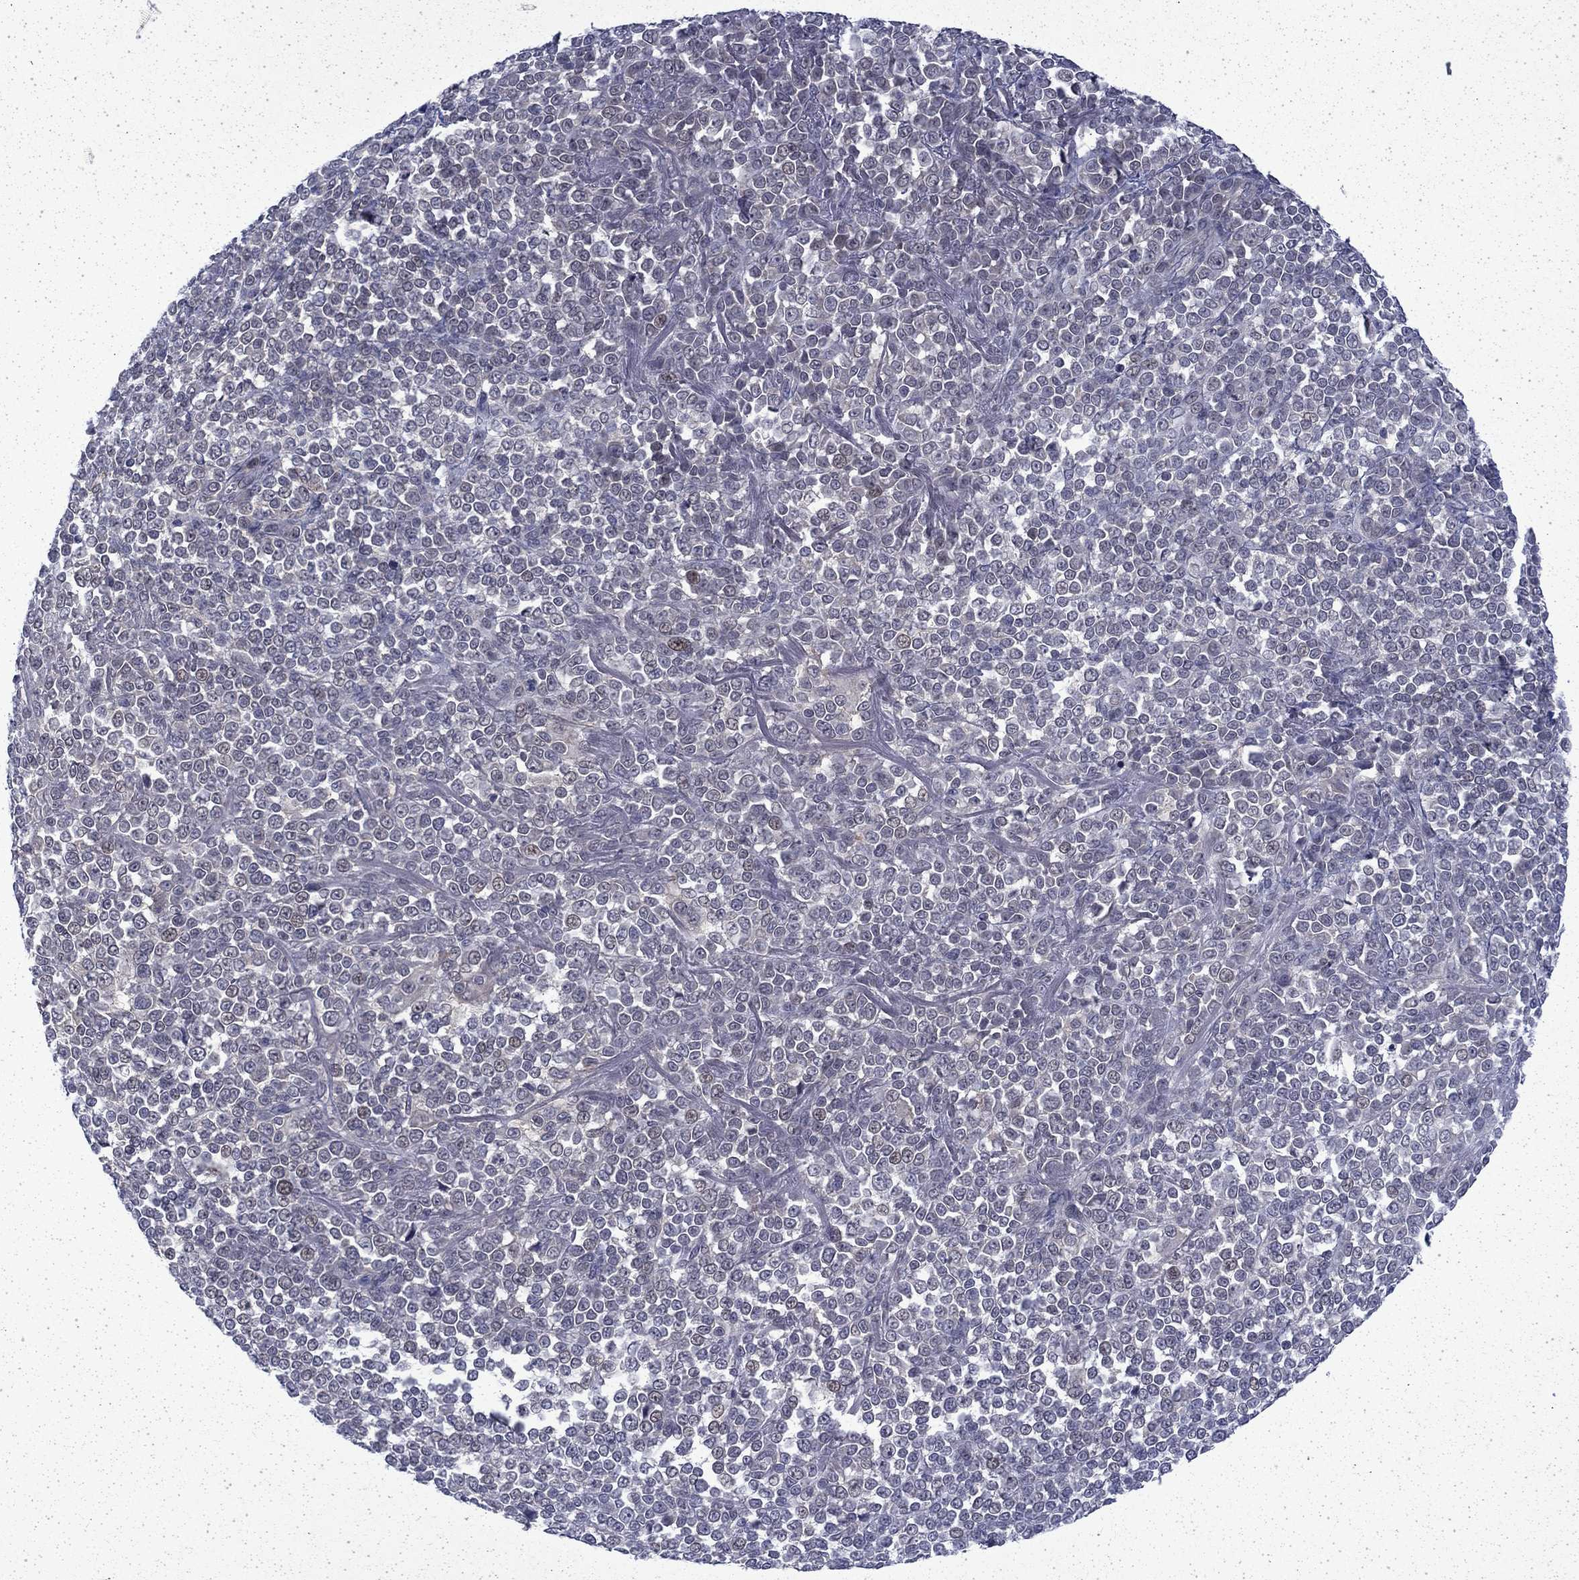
{"staining": {"intensity": "negative", "quantity": "none", "location": "none"}, "tissue": "melanoma", "cell_type": "Tumor cells", "image_type": "cancer", "snomed": [{"axis": "morphology", "description": "Malignant melanoma, NOS"}, {"axis": "topography", "description": "Skin"}], "caption": "This is an IHC histopathology image of malignant melanoma. There is no staining in tumor cells.", "gene": "CHAT", "patient": {"sex": "female", "age": 95}}